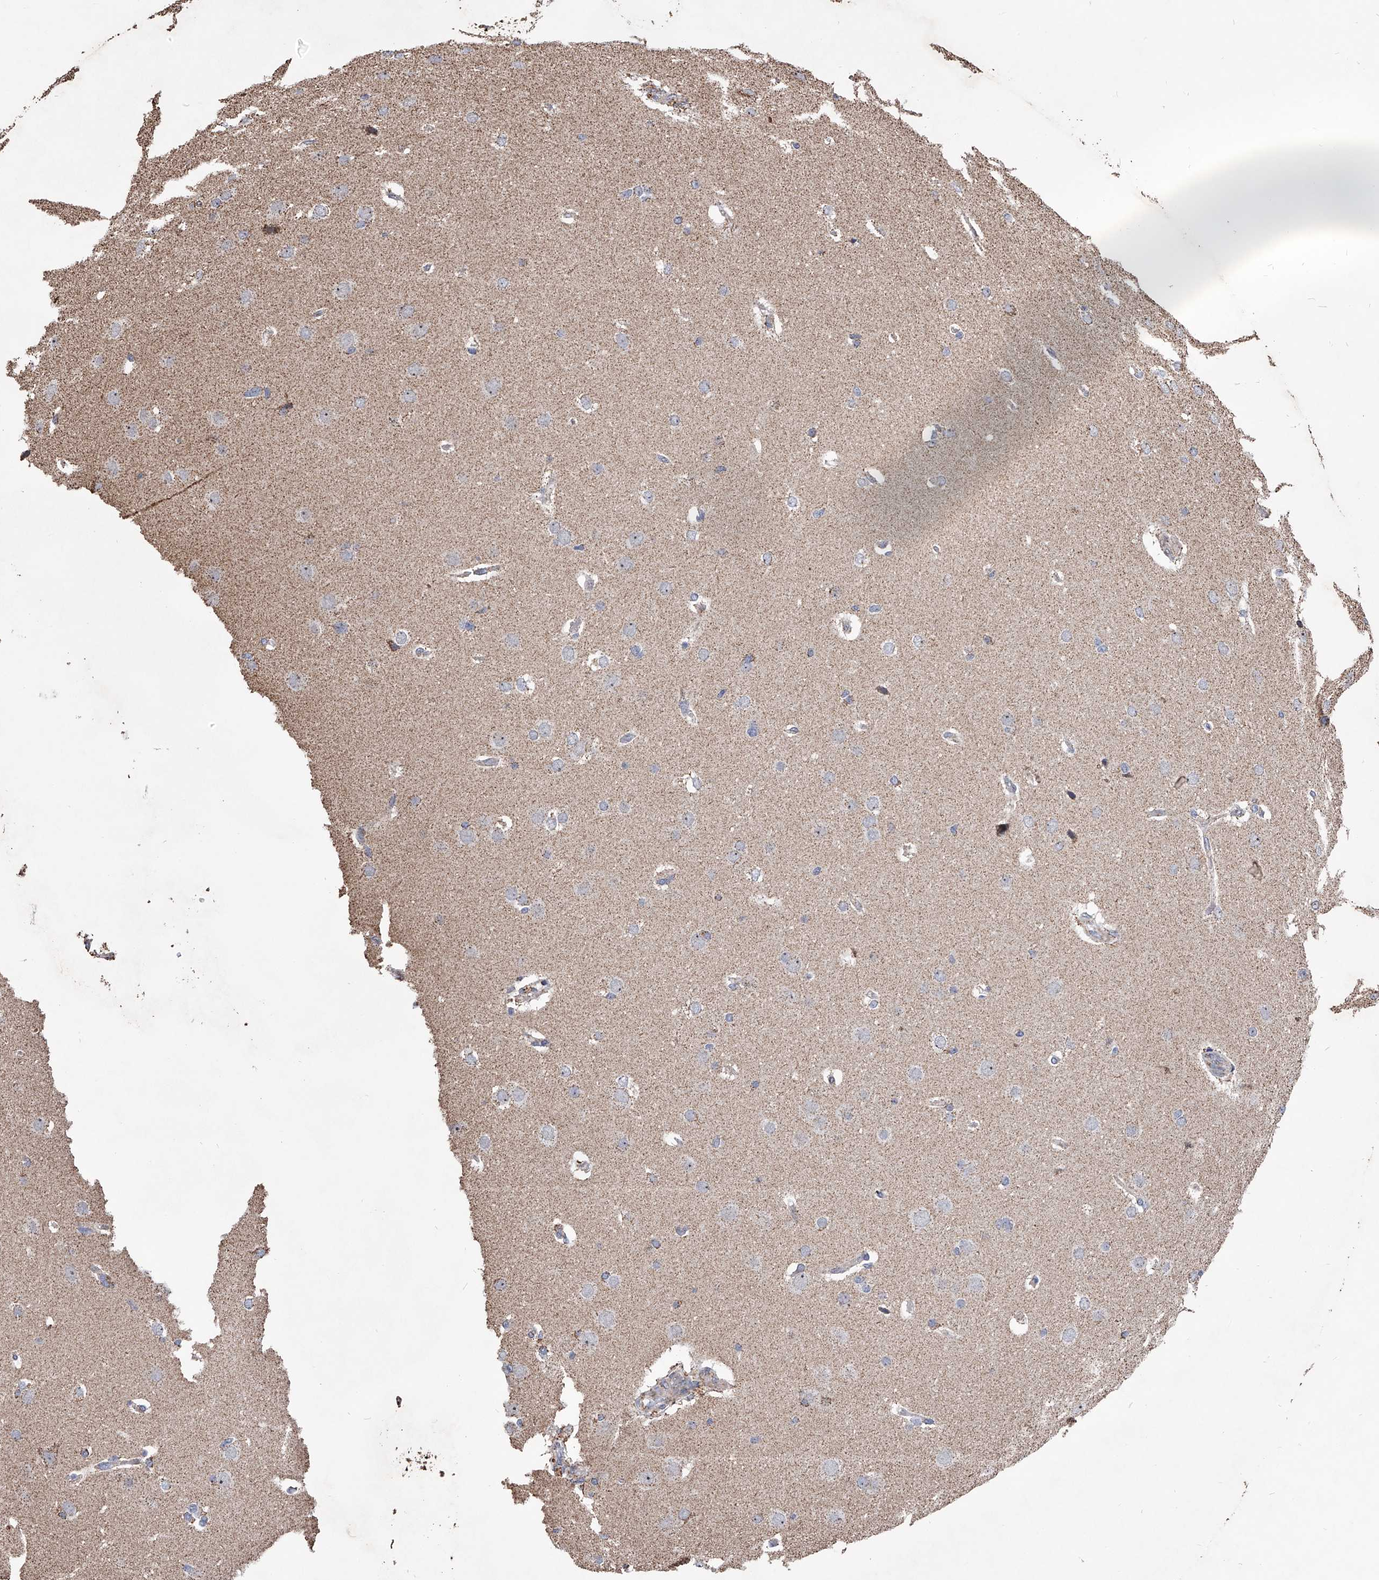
{"staining": {"intensity": "negative", "quantity": "none", "location": "none"}, "tissue": "glioma", "cell_type": "Tumor cells", "image_type": "cancer", "snomed": [{"axis": "morphology", "description": "Glioma, malignant, Low grade"}, {"axis": "topography", "description": "Brain"}], "caption": "Protein analysis of malignant glioma (low-grade) shows no significant expression in tumor cells. (Stains: DAB immunohistochemistry with hematoxylin counter stain, Microscopy: brightfield microscopy at high magnification).", "gene": "SMPDL3A", "patient": {"sex": "female", "age": 37}}